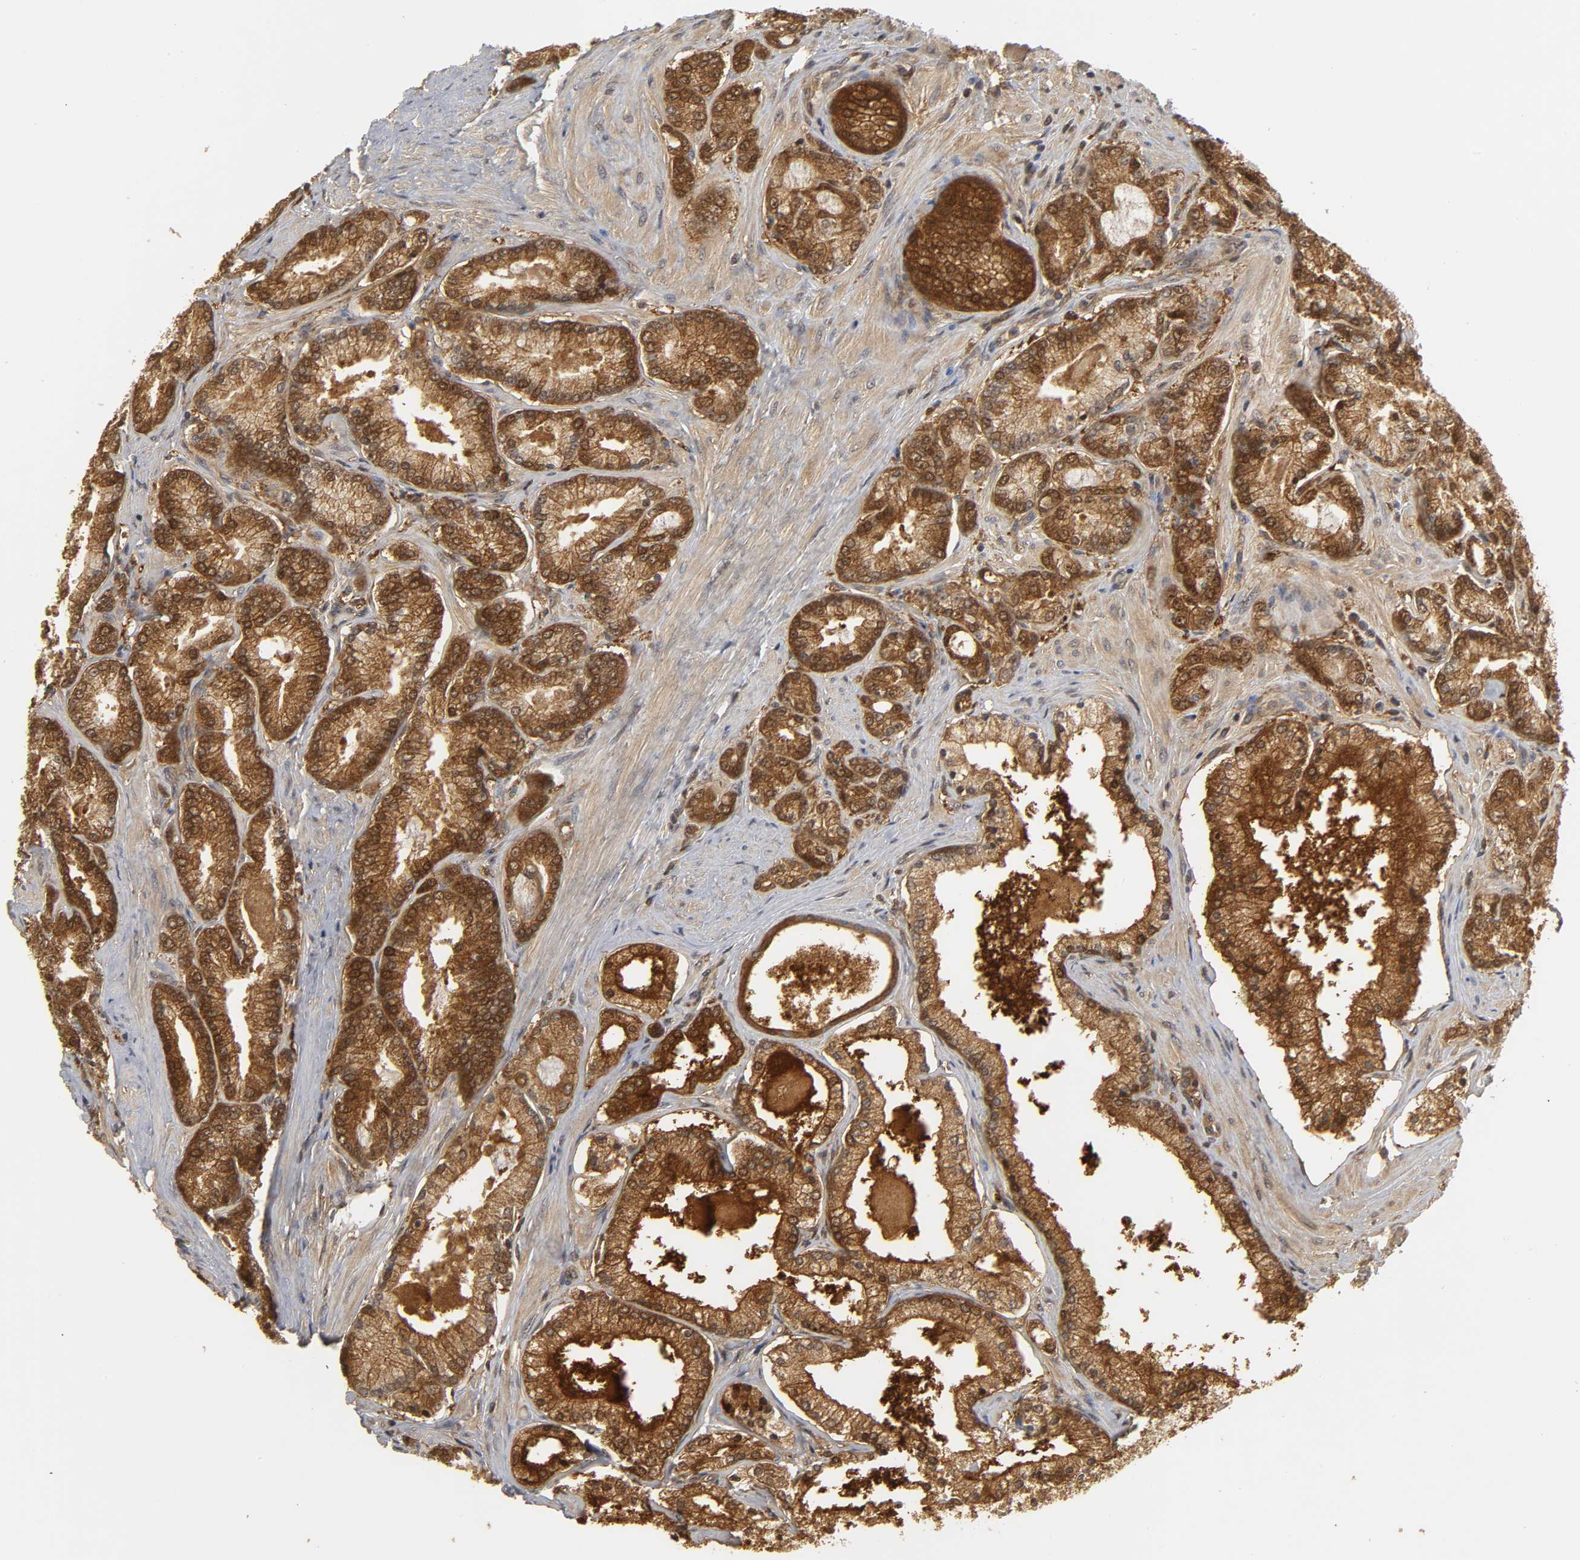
{"staining": {"intensity": "strong", "quantity": ">75%", "location": "cytoplasmic/membranous,nuclear"}, "tissue": "prostate cancer", "cell_type": "Tumor cells", "image_type": "cancer", "snomed": [{"axis": "morphology", "description": "Adenocarcinoma, Low grade"}, {"axis": "topography", "description": "Prostate"}], "caption": "Protein expression analysis of human prostate cancer (low-grade adenocarcinoma) reveals strong cytoplasmic/membranous and nuclear positivity in about >75% of tumor cells.", "gene": "PARK7", "patient": {"sex": "male", "age": 71}}